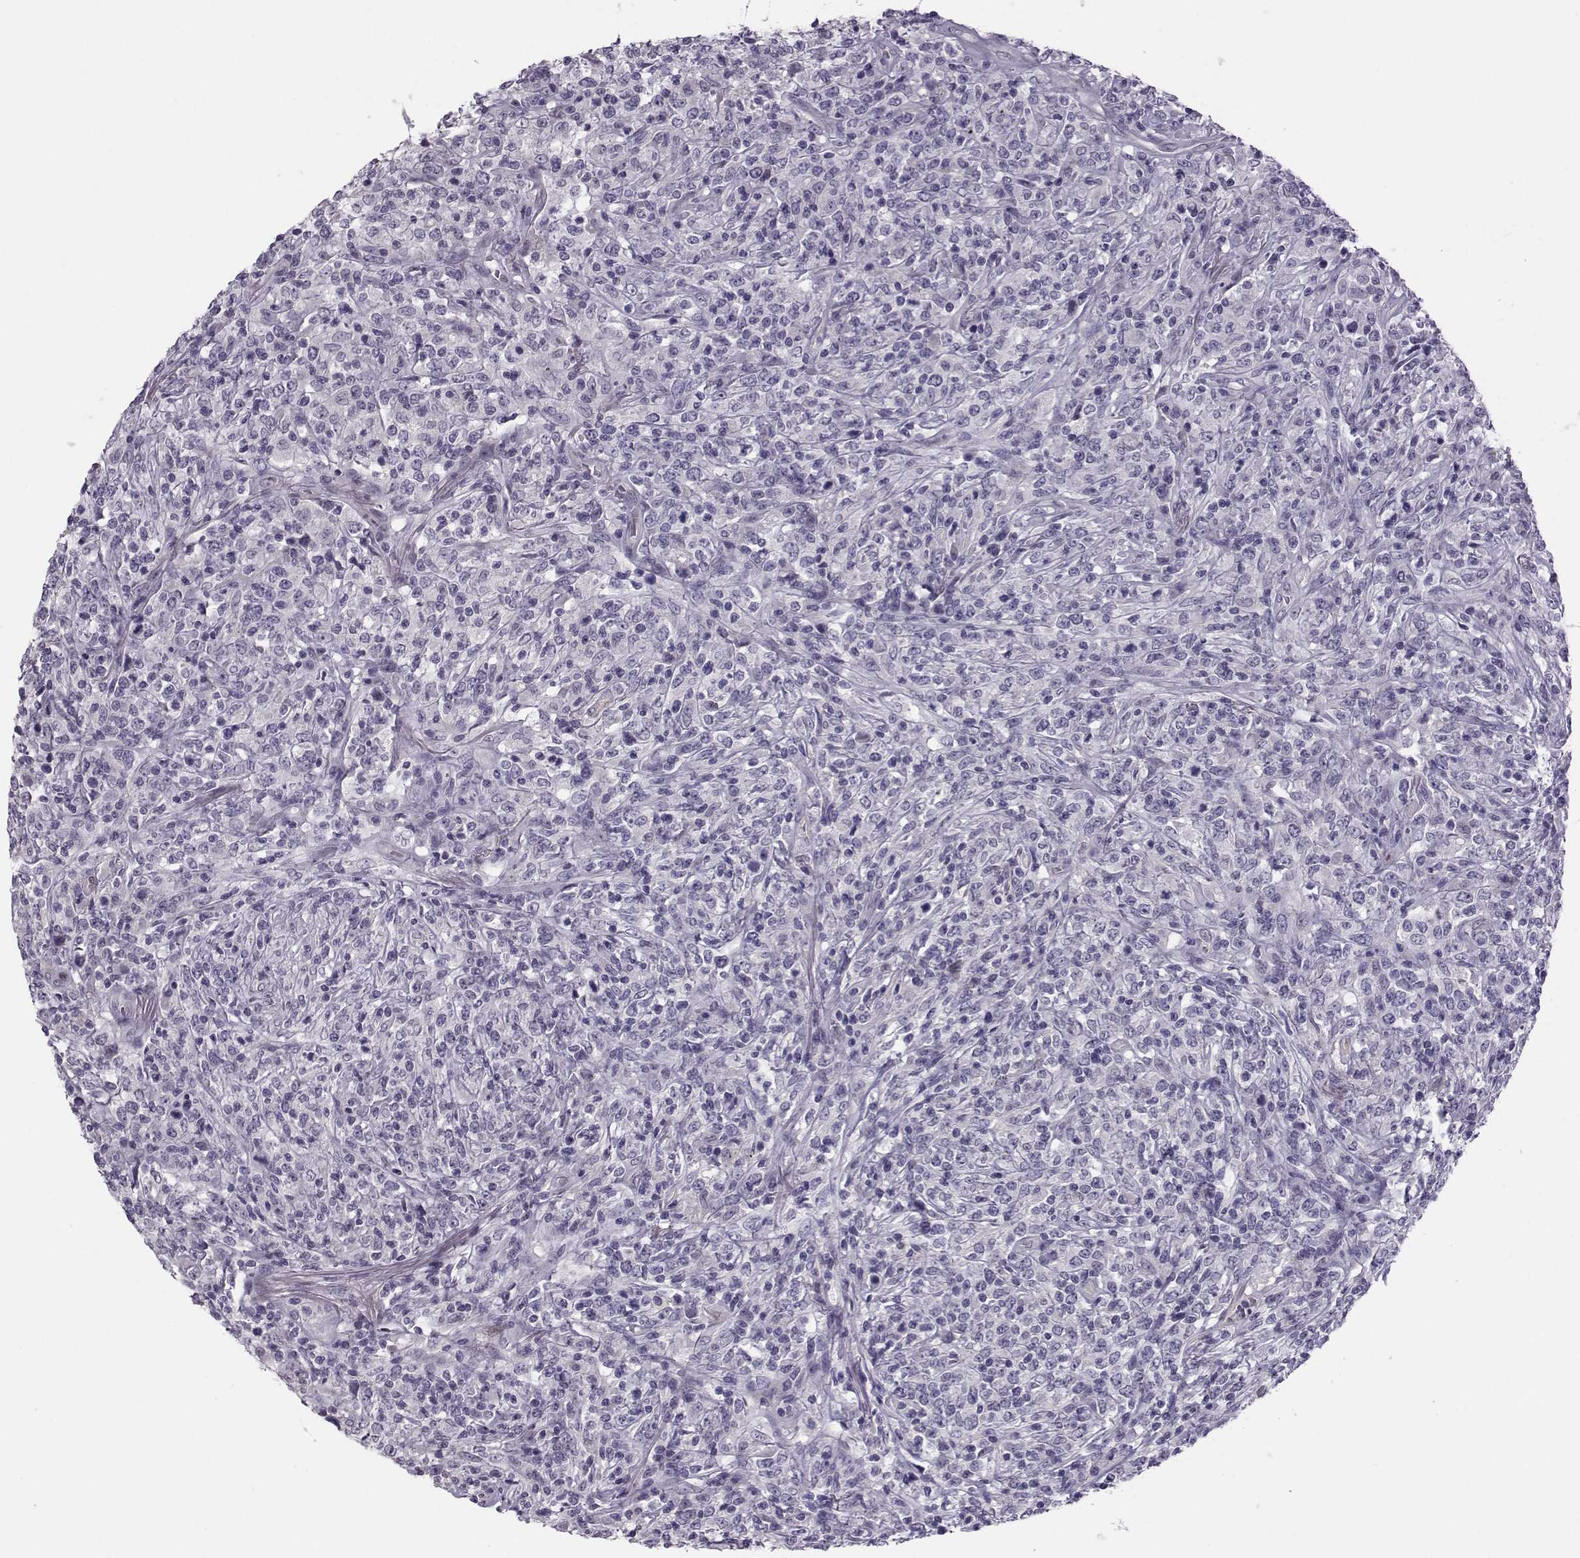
{"staining": {"intensity": "negative", "quantity": "none", "location": "none"}, "tissue": "lymphoma", "cell_type": "Tumor cells", "image_type": "cancer", "snomed": [{"axis": "morphology", "description": "Malignant lymphoma, non-Hodgkin's type, High grade"}, {"axis": "topography", "description": "Lung"}], "caption": "The histopathology image demonstrates no staining of tumor cells in lymphoma. (Stains: DAB immunohistochemistry with hematoxylin counter stain, Microscopy: brightfield microscopy at high magnification).", "gene": "ASRGL1", "patient": {"sex": "male", "age": 79}}